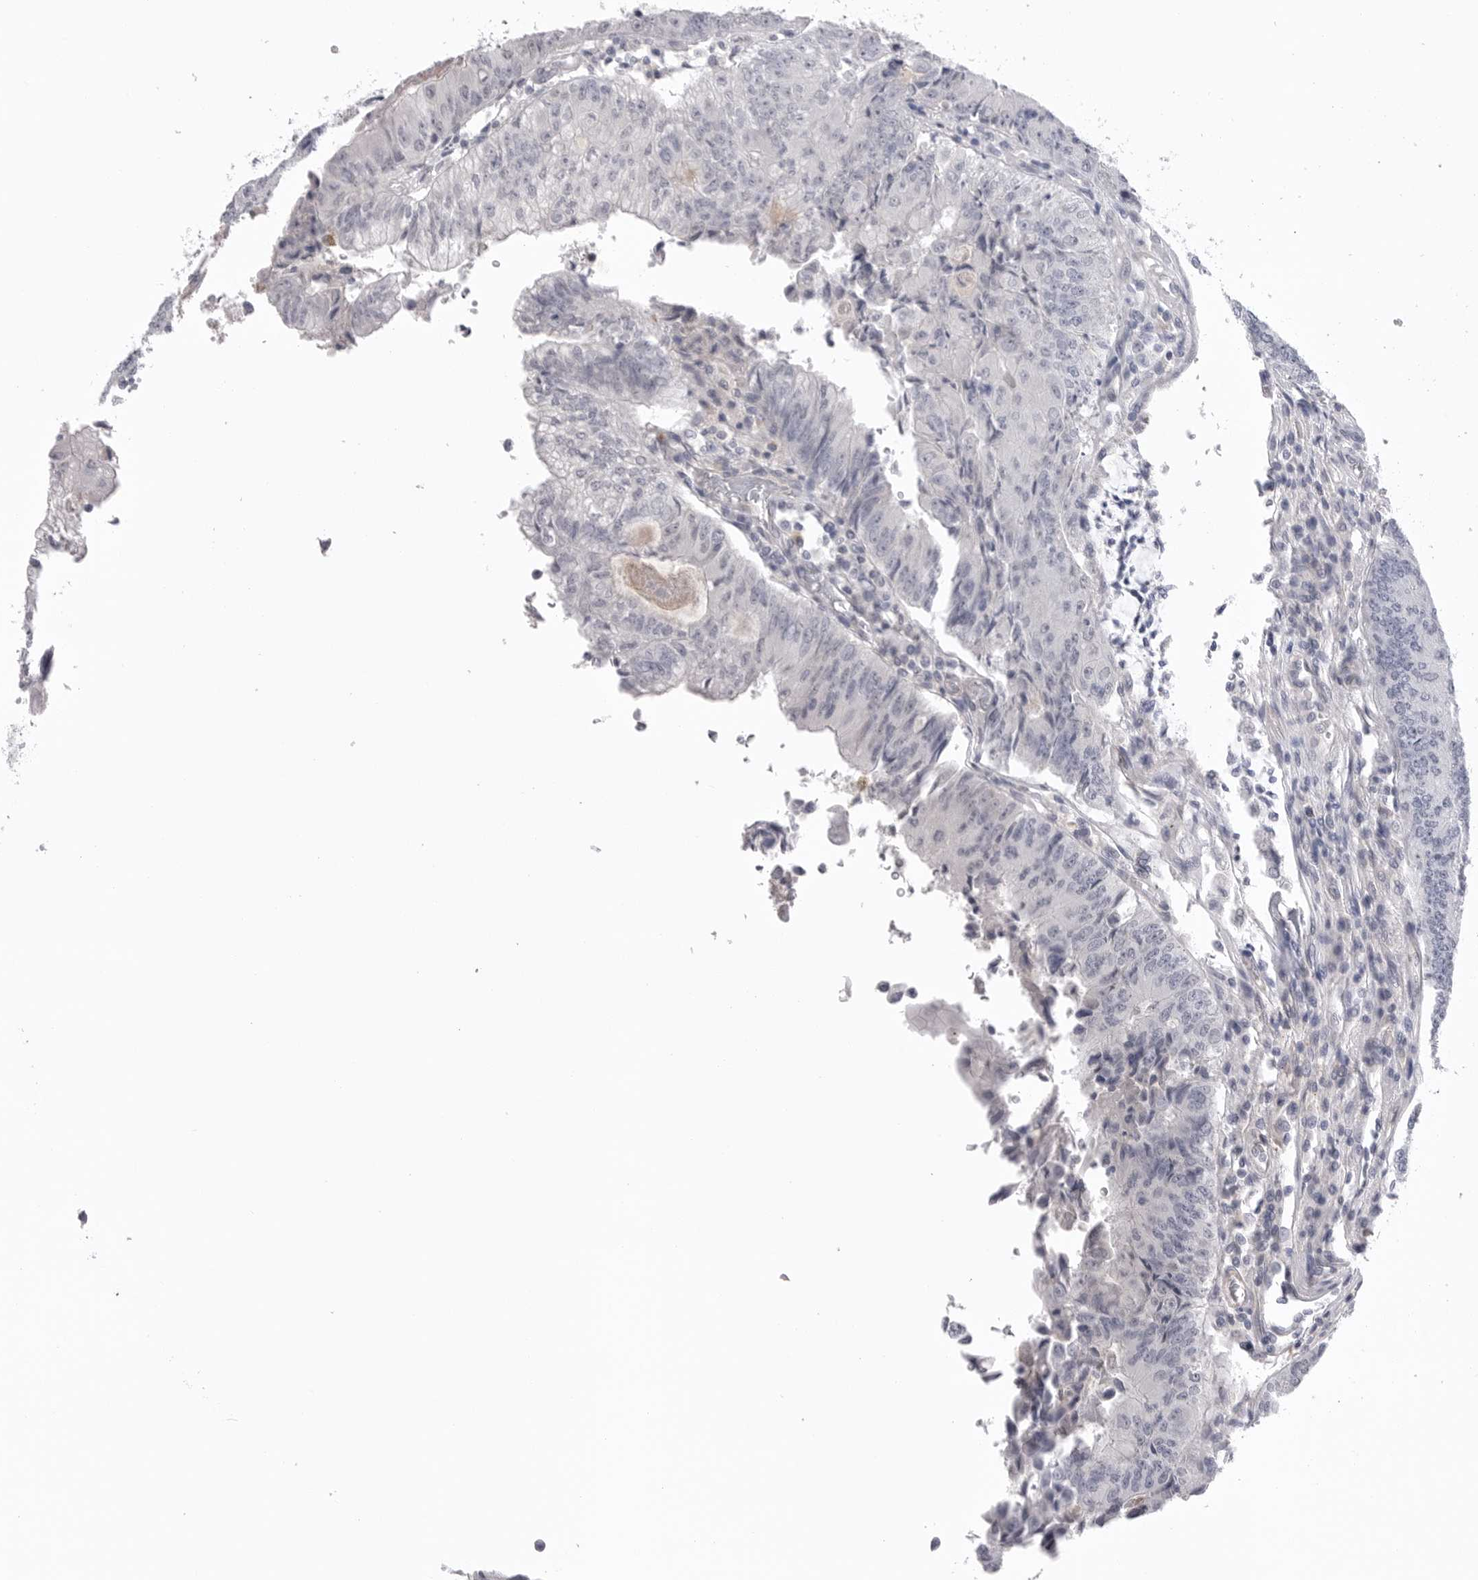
{"staining": {"intensity": "negative", "quantity": "none", "location": "none"}, "tissue": "colorectal cancer", "cell_type": "Tumor cells", "image_type": "cancer", "snomed": [{"axis": "morphology", "description": "Adenocarcinoma, NOS"}, {"axis": "topography", "description": "Colon"}], "caption": "Tumor cells show no significant protein expression in colorectal cancer.", "gene": "DLGAP3", "patient": {"sex": "female", "age": 67}}